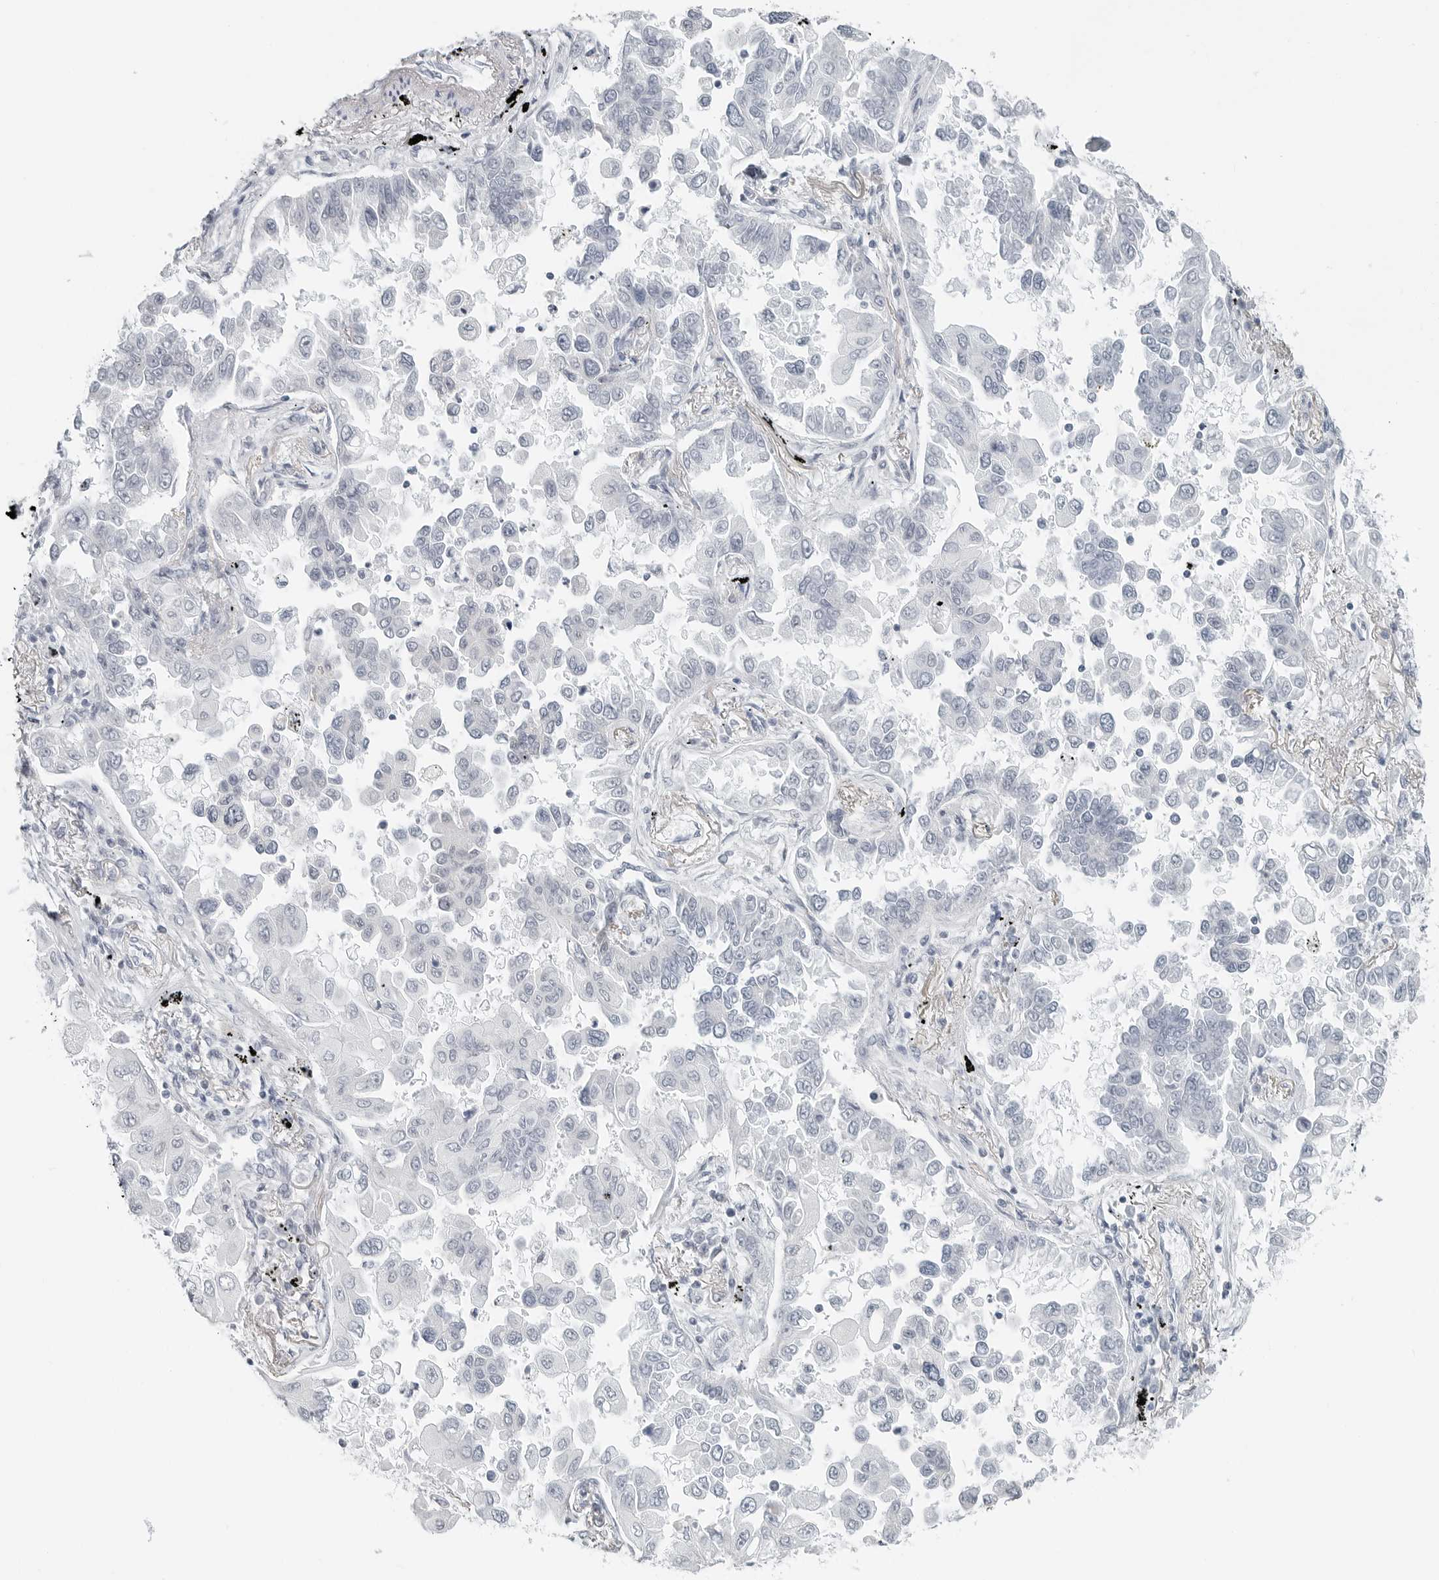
{"staining": {"intensity": "negative", "quantity": "none", "location": "none"}, "tissue": "lung cancer", "cell_type": "Tumor cells", "image_type": "cancer", "snomed": [{"axis": "morphology", "description": "Adenocarcinoma, NOS"}, {"axis": "topography", "description": "Lung"}], "caption": "The photomicrograph exhibits no significant positivity in tumor cells of lung adenocarcinoma. (Stains: DAB (3,3'-diaminobenzidine) immunohistochemistry with hematoxylin counter stain, Microscopy: brightfield microscopy at high magnification).", "gene": "XIRP1", "patient": {"sex": "female", "age": 67}}